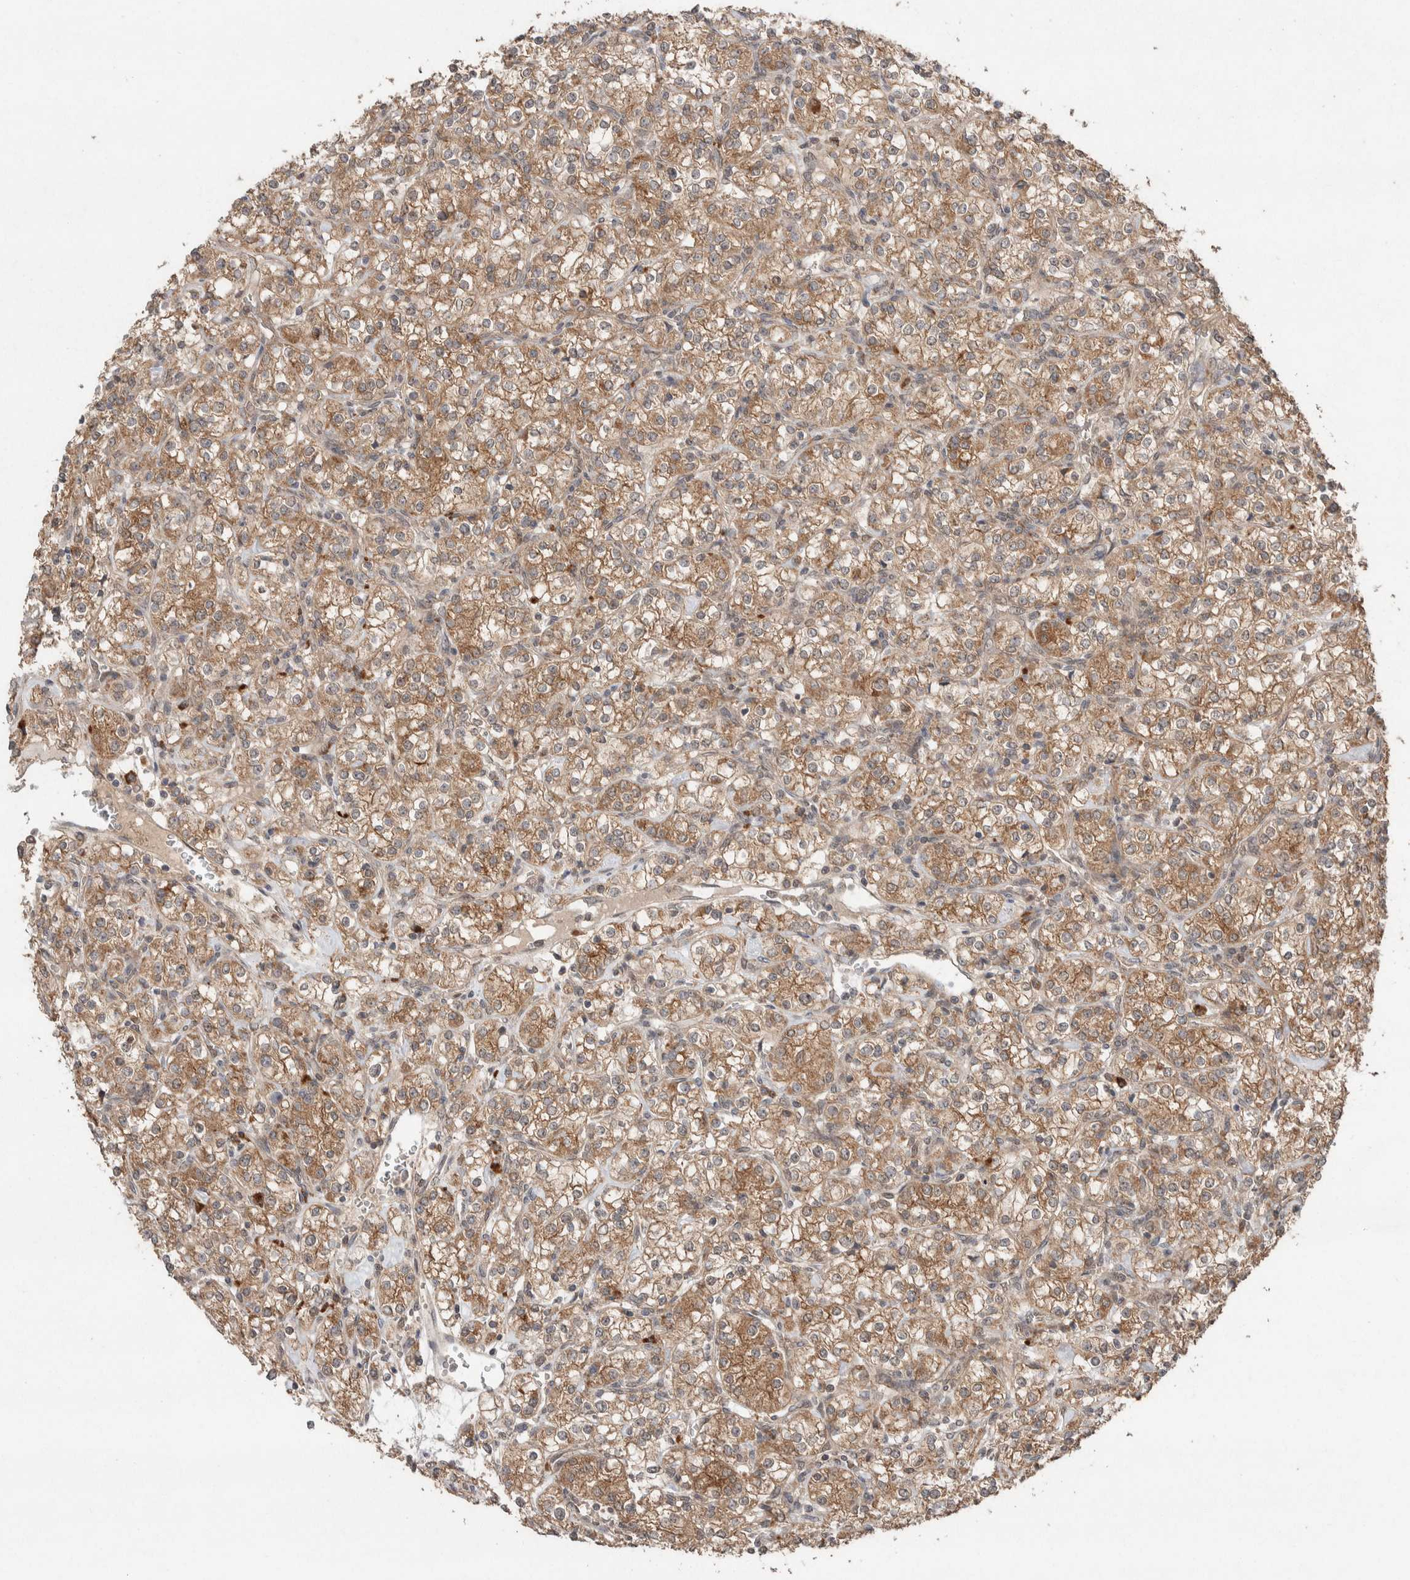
{"staining": {"intensity": "moderate", "quantity": ">75%", "location": "cytoplasmic/membranous"}, "tissue": "renal cancer", "cell_type": "Tumor cells", "image_type": "cancer", "snomed": [{"axis": "morphology", "description": "Adenocarcinoma, NOS"}, {"axis": "topography", "description": "Kidney"}], "caption": "This histopathology image exhibits immunohistochemistry (IHC) staining of renal adenocarcinoma, with medium moderate cytoplasmic/membranous expression in about >75% of tumor cells.", "gene": "KCNJ5", "patient": {"sex": "male", "age": 77}}